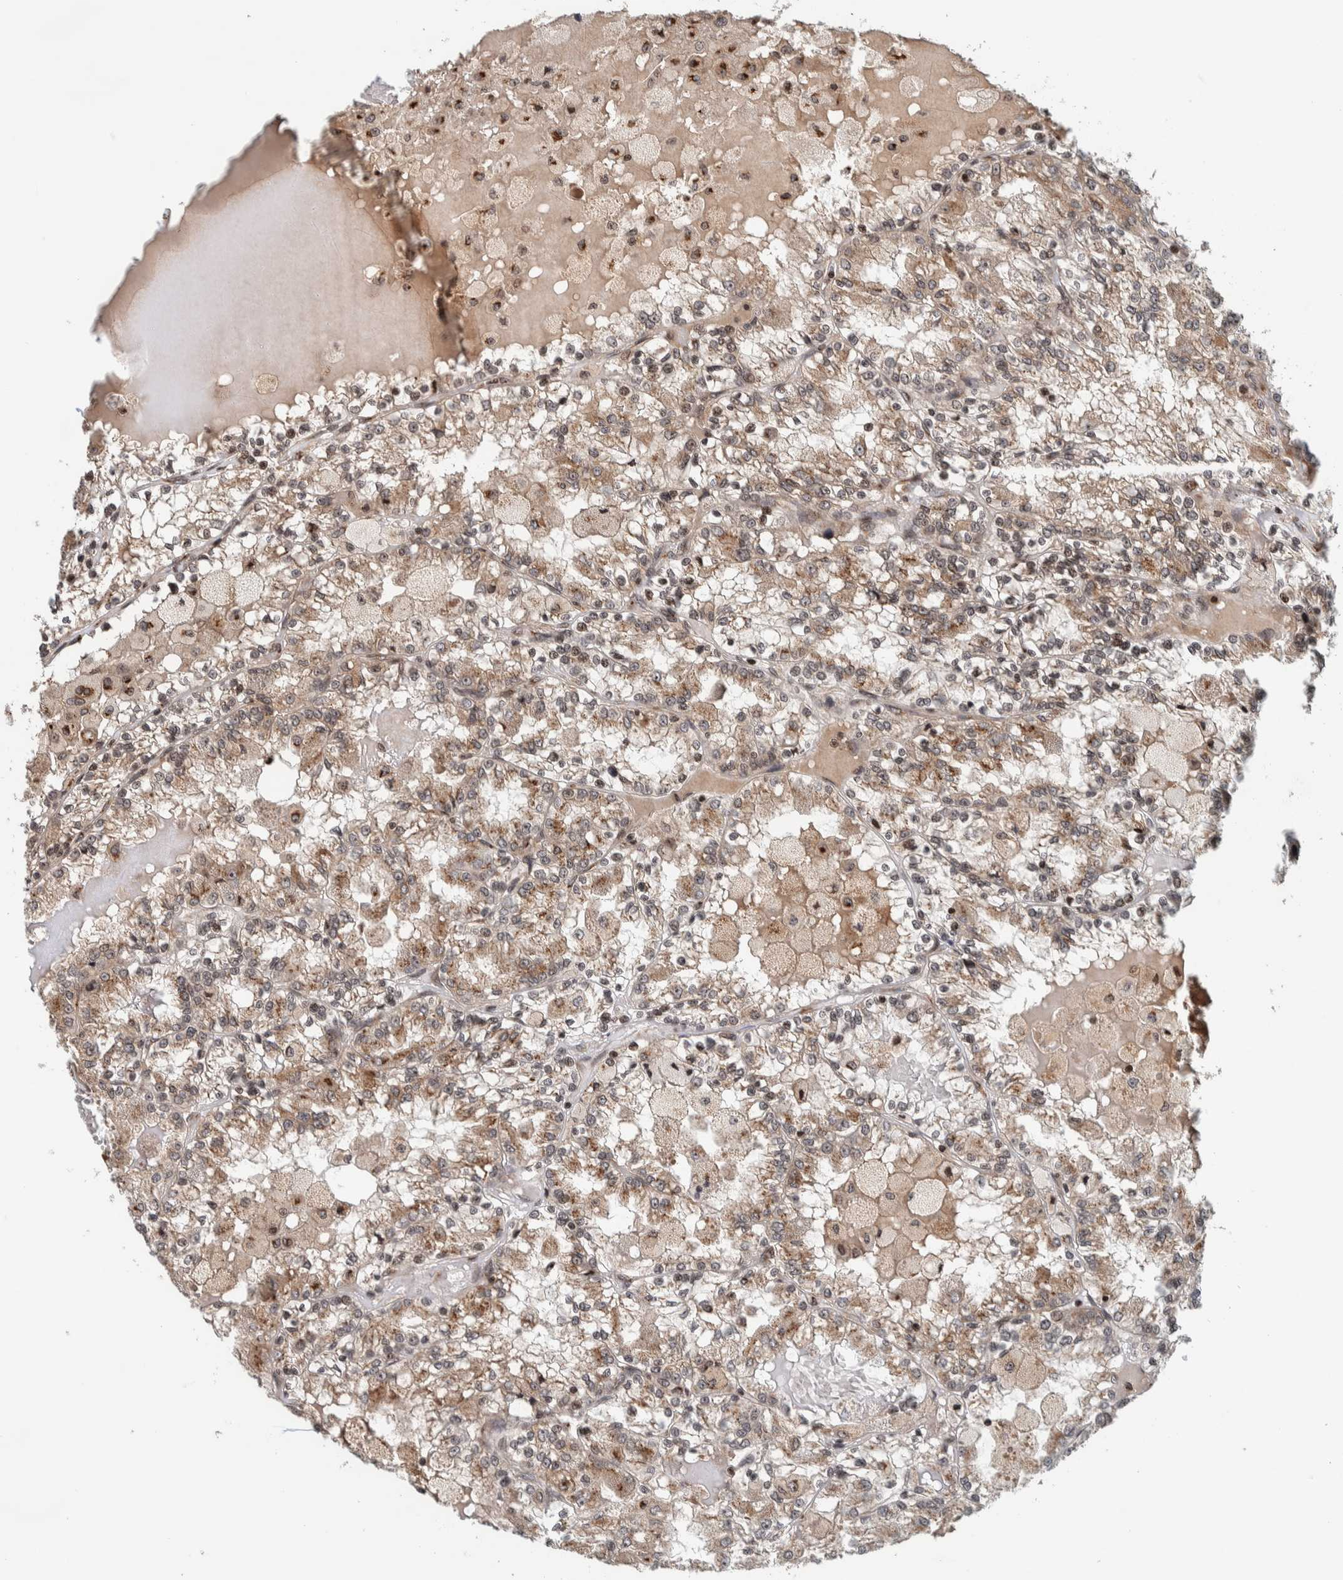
{"staining": {"intensity": "weak", "quantity": ">75%", "location": "cytoplasmic/membranous"}, "tissue": "renal cancer", "cell_type": "Tumor cells", "image_type": "cancer", "snomed": [{"axis": "morphology", "description": "Adenocarcinoma, NOS"}, {"axis": "topography", "description": "Kidney"}], "caption": "Immunohistochemical staining of human renal cancer (adenocarcinoma) exhibits low levels of weak cytoplasmic/membranous positivity in about >75% of tumor cells. The protein of interest is stained brown, and the nuclei are stained in blue (DAB (3,3'-diaminobenzidine) IHC with brightfield microscopy, high magnification).", "gene": "CCDC182", "patient": {"sex": "female", "age": 56}}